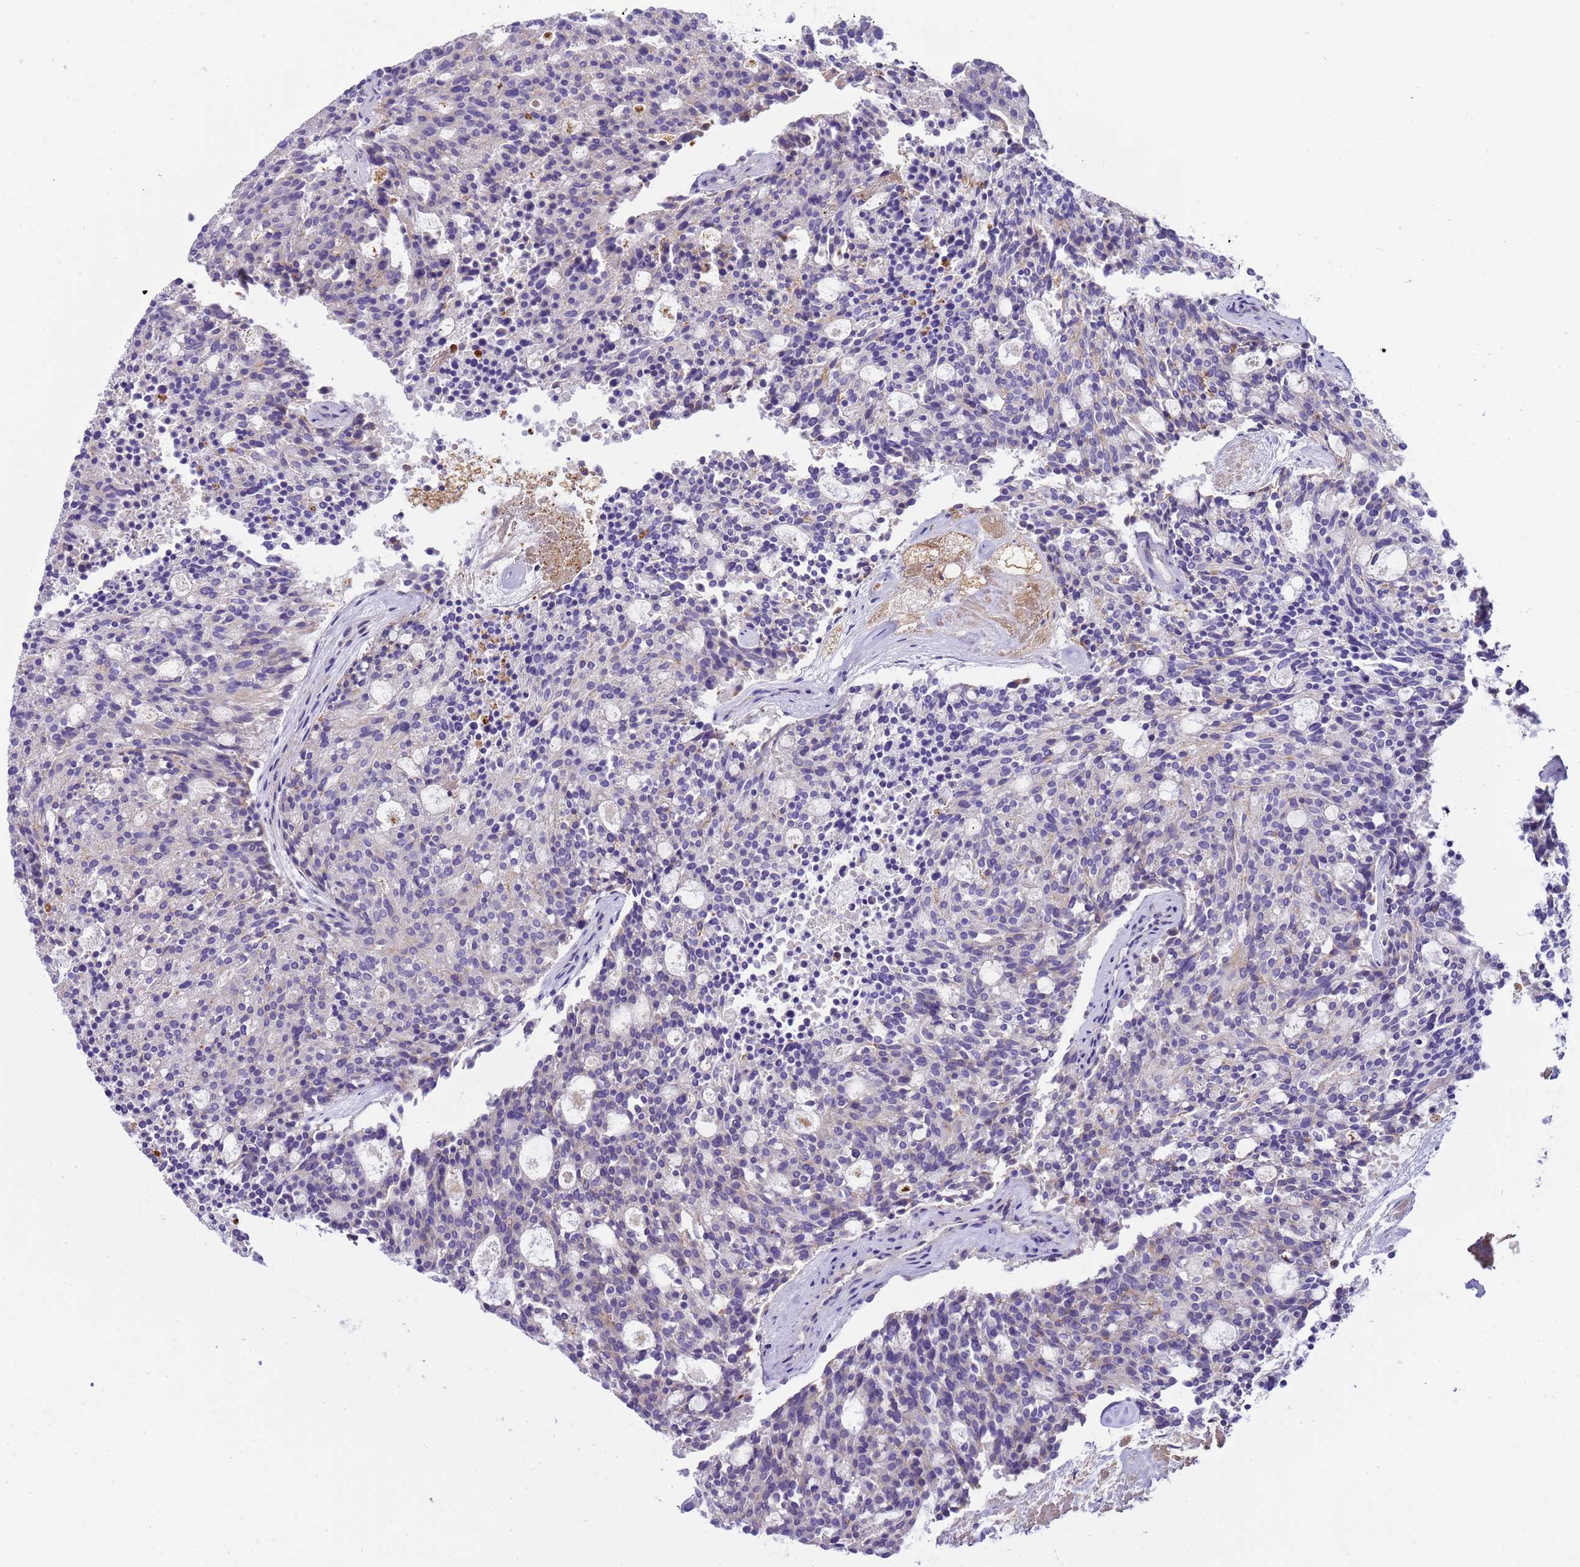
{"staining": {"intensity": "negative", "quantity": "none", "location": "none"}, "tissue": "carcinoid", "cell_type": "Tumor cells", "image_type": "cancer", "snomed": [{"axis": "morphology", "description": "Carcinoid, malignant, NOS"}, {"axis": "topography", "description": "Pancreas"}], "caption": "Immunohistochemical staining of carcinoid (malignant) exhibits no significant staining in tumor cells.", "gene": "RIPPLY2", "patient": {"sex": "female", "age": 54}}